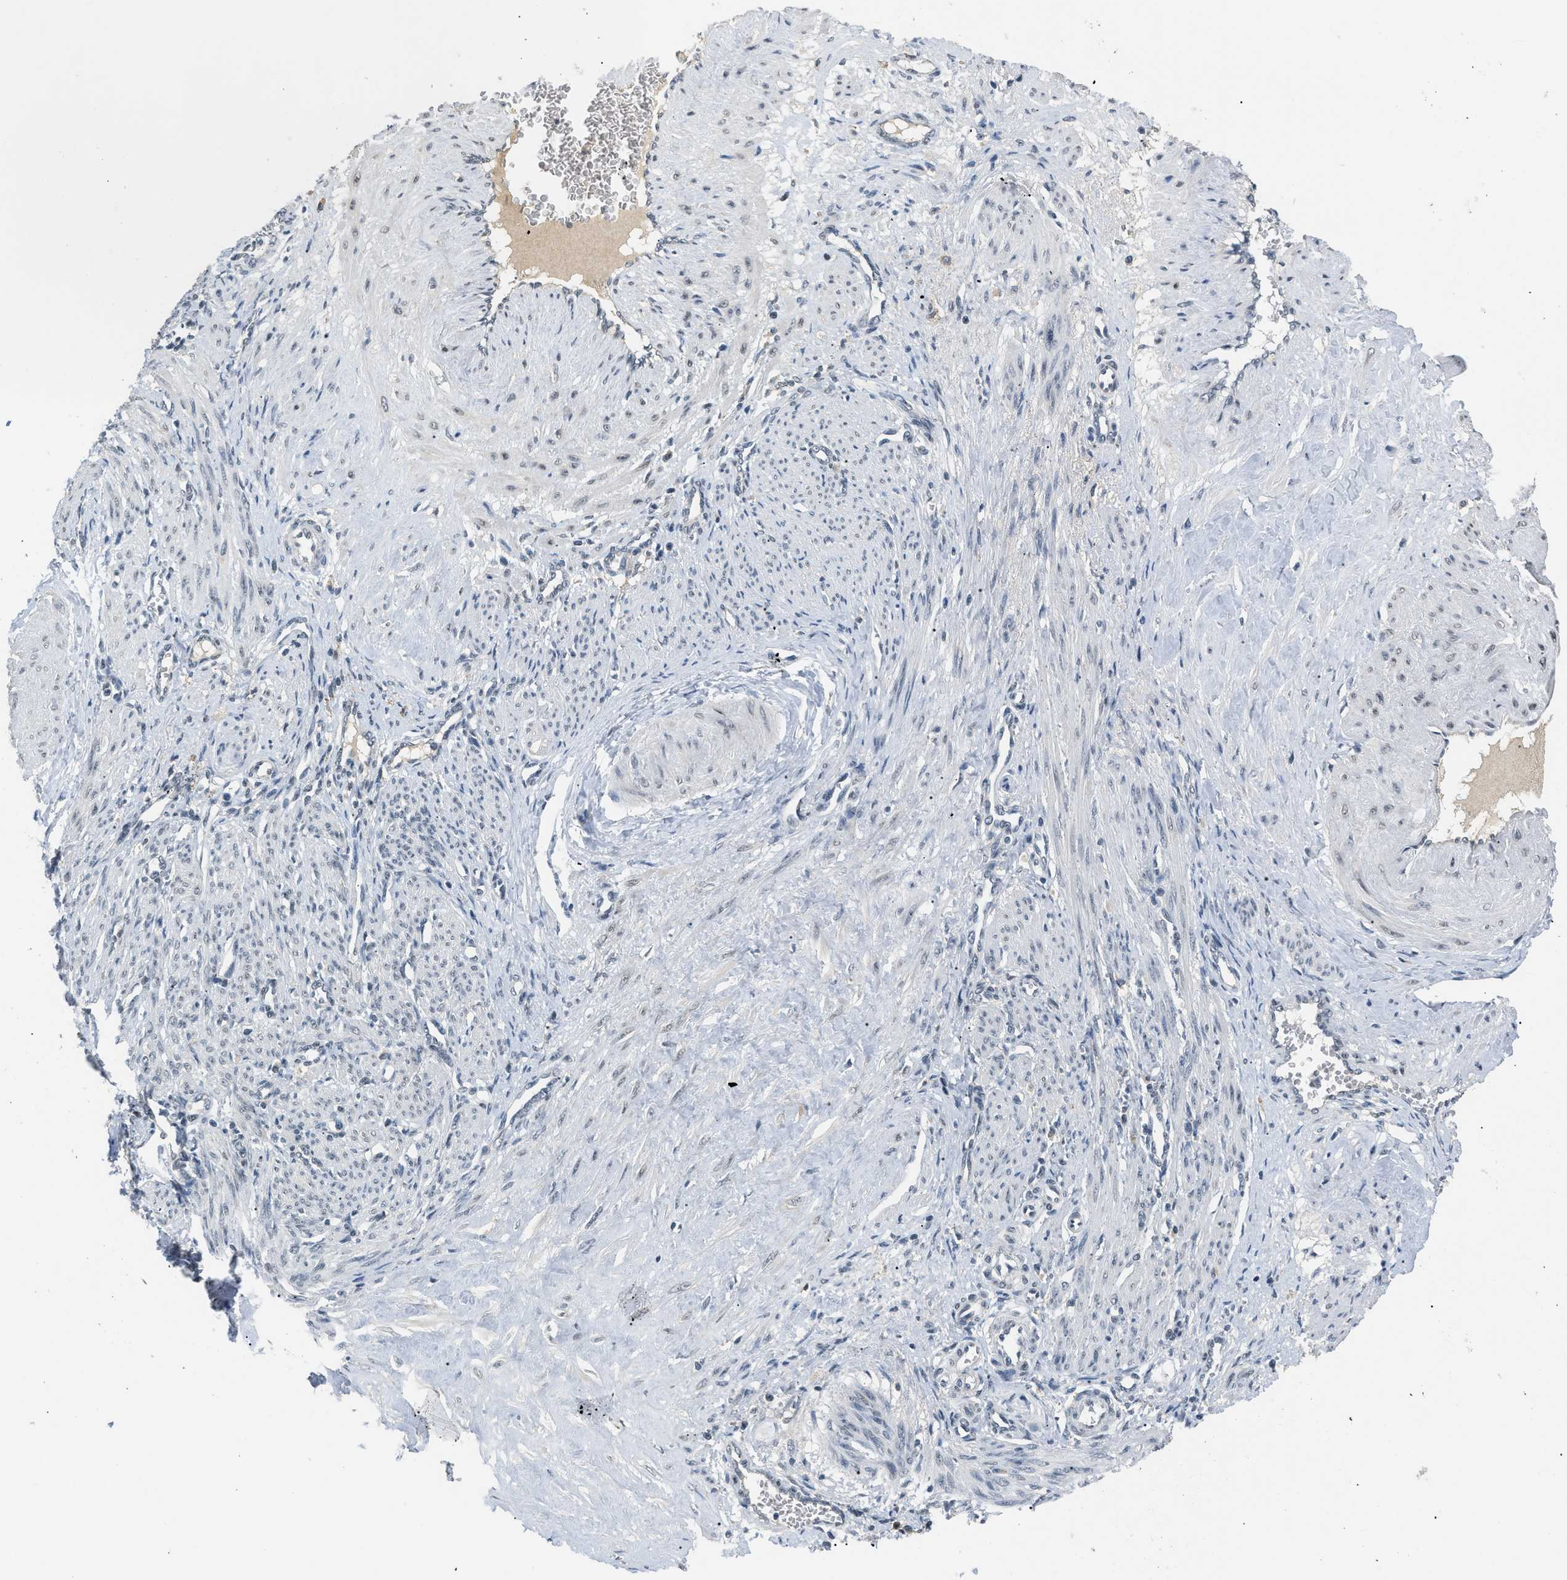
{"staining": {"intensity": "moderate", "quantity": "25%-75%", "location": "nuclear"}, "tissue": "smooth muscle", "cell_type": "Smooth muscle cells", "image_type": "normal", "snomed": [{"axis": "morphology", "description": "Normal tissue, NOS"}, {"axis": "topography", "description": "Endometrium"}], "caption": "Approximately 25%-75% of smooth muscle cells in normal smooth muscle reveal moderate nuclear protein staining as visualized by brown immunohistochemical staining.", "gene": "MZF1", "patient": {"sex": "female", "age": 33}}